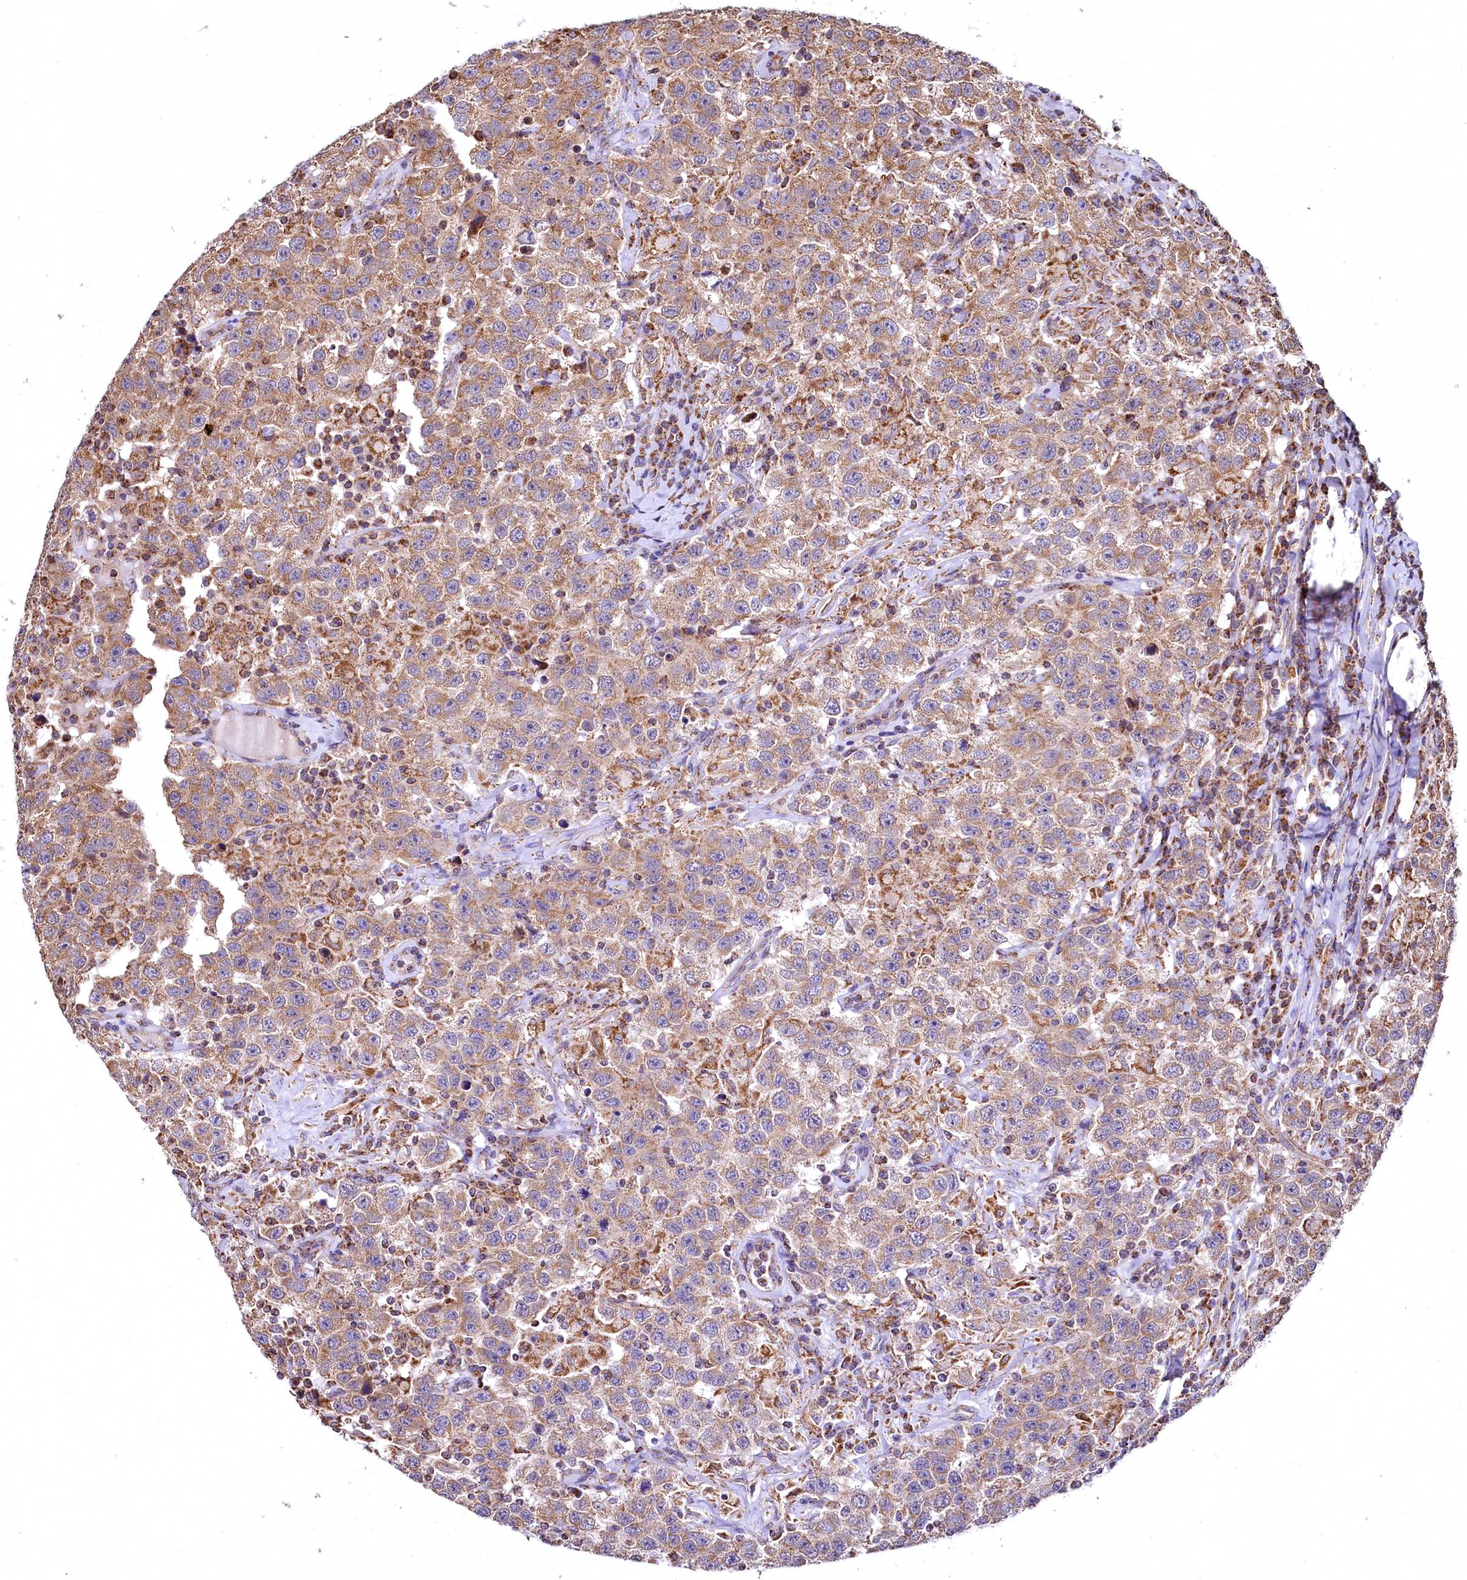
{"staining": {"intensity": "moderate", "quantity": ">75%", "location": "cytoplasmic/membranous"}, "tissue": "testis cancer", "cell_type": "Tumor cells", "image_type": "cancer", "snomed": [{"axis": "morphology", "description": "Seminoma, NOS"}, {"axis": "topography", "description": "Testis"}], "caption": "About >75% of tumor cells in human testis seminoma reveal moderate cytoplasmic/membranous protein staining as visualized by brown immunohistochemical staining.", "gene": "NUDT15", "patient": {"sex": "male", "age": 41}}